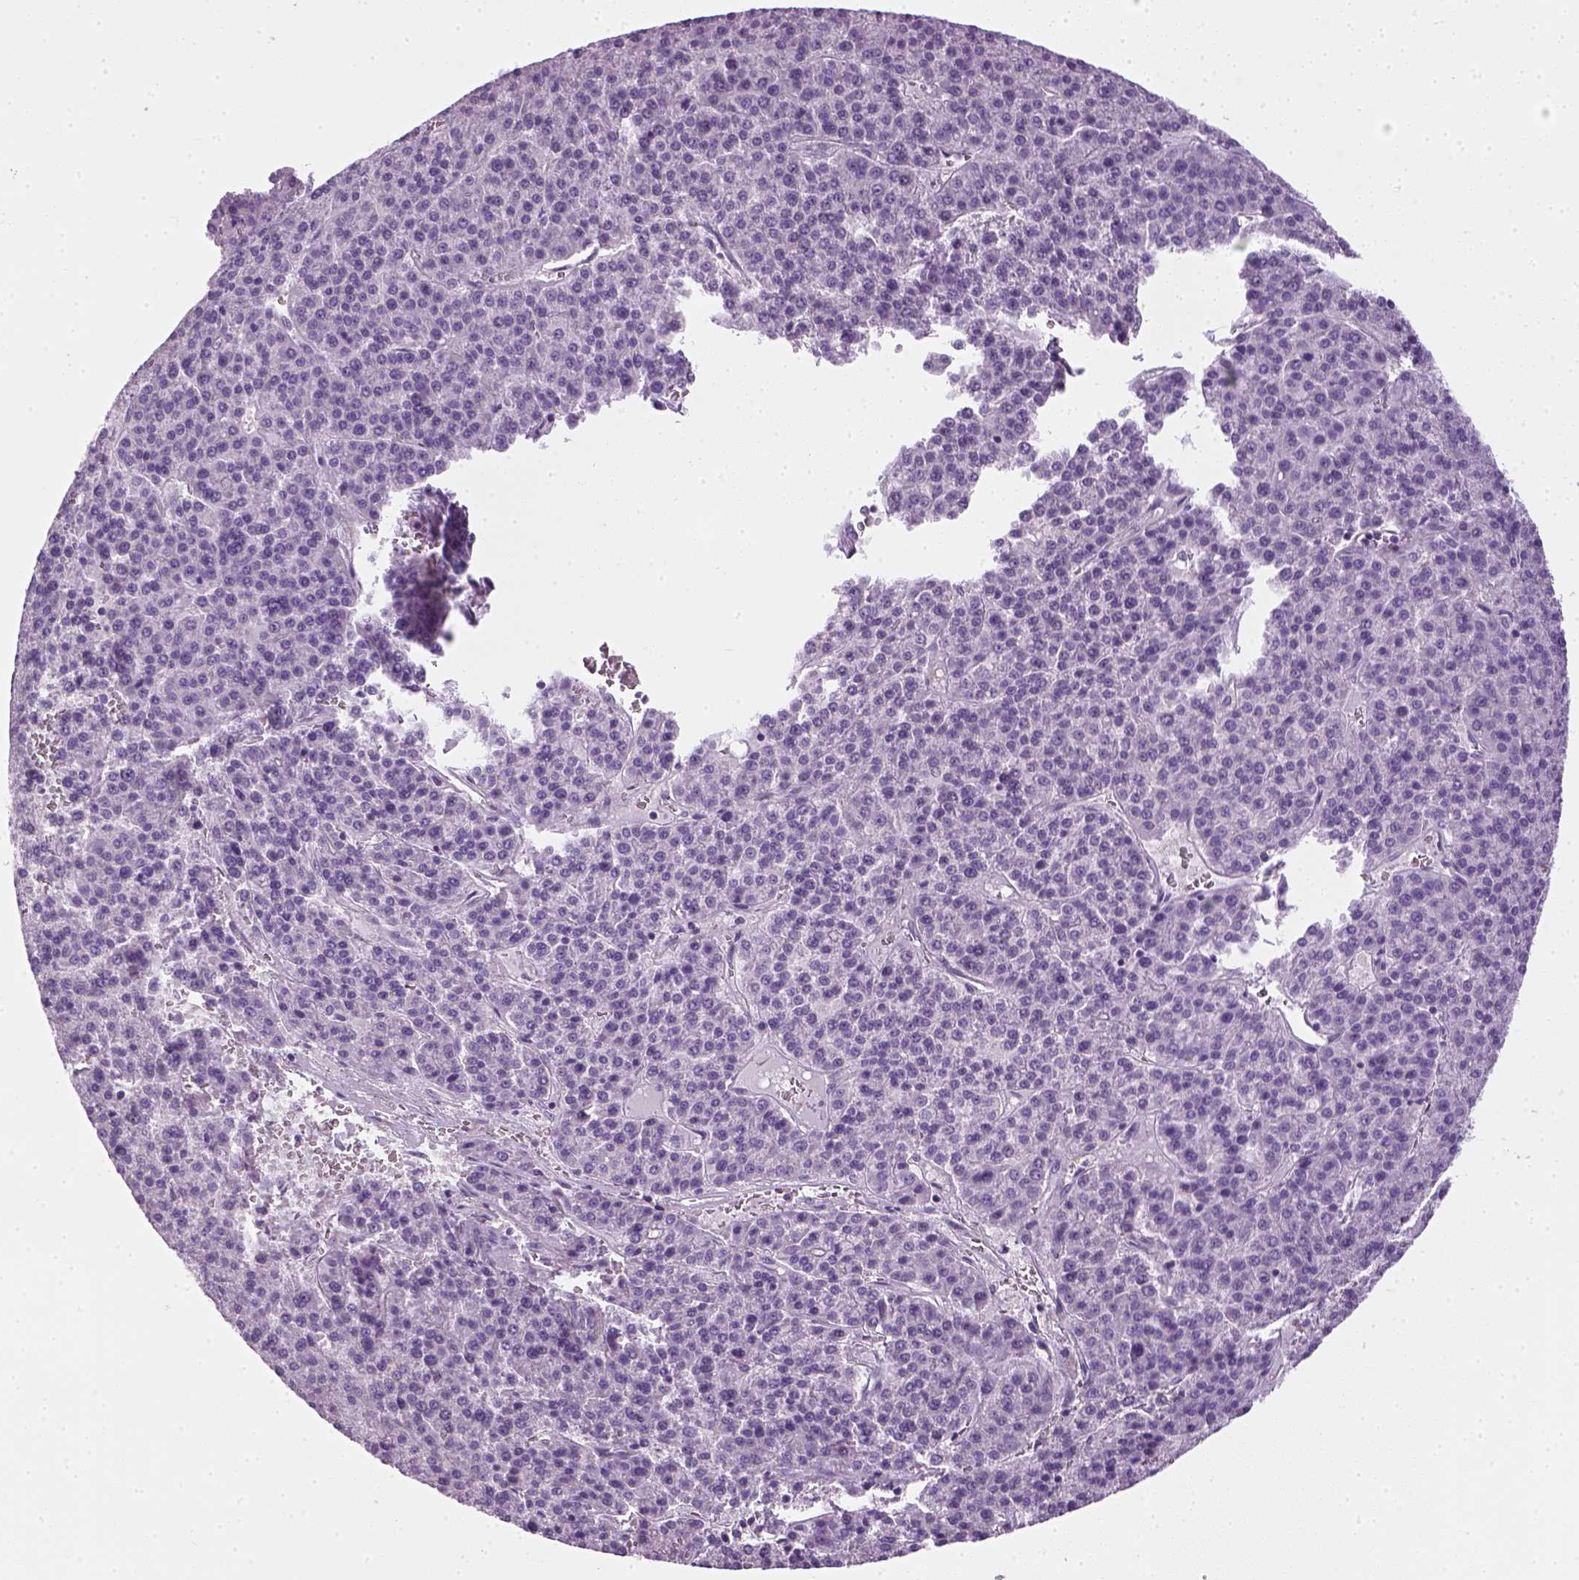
{"staining": {"intensity": "negative", "quantity": "none", "location": "none"}, "tissue": "liver cancer", "cell_type": "Tumor cells", "image_type": "cancer", "snomed": [{"axis": "morphology", "description": "Carcinoma, Hepatocellular, NOS"}, {"axis": "topography", "description": "Liver"}], "caption": "Tumor cells are negative for protein expression in human hepatocellular carcinoma (liver).", "gene": "ELOVL3", "patient": {"sex": "female", "age": 58}}